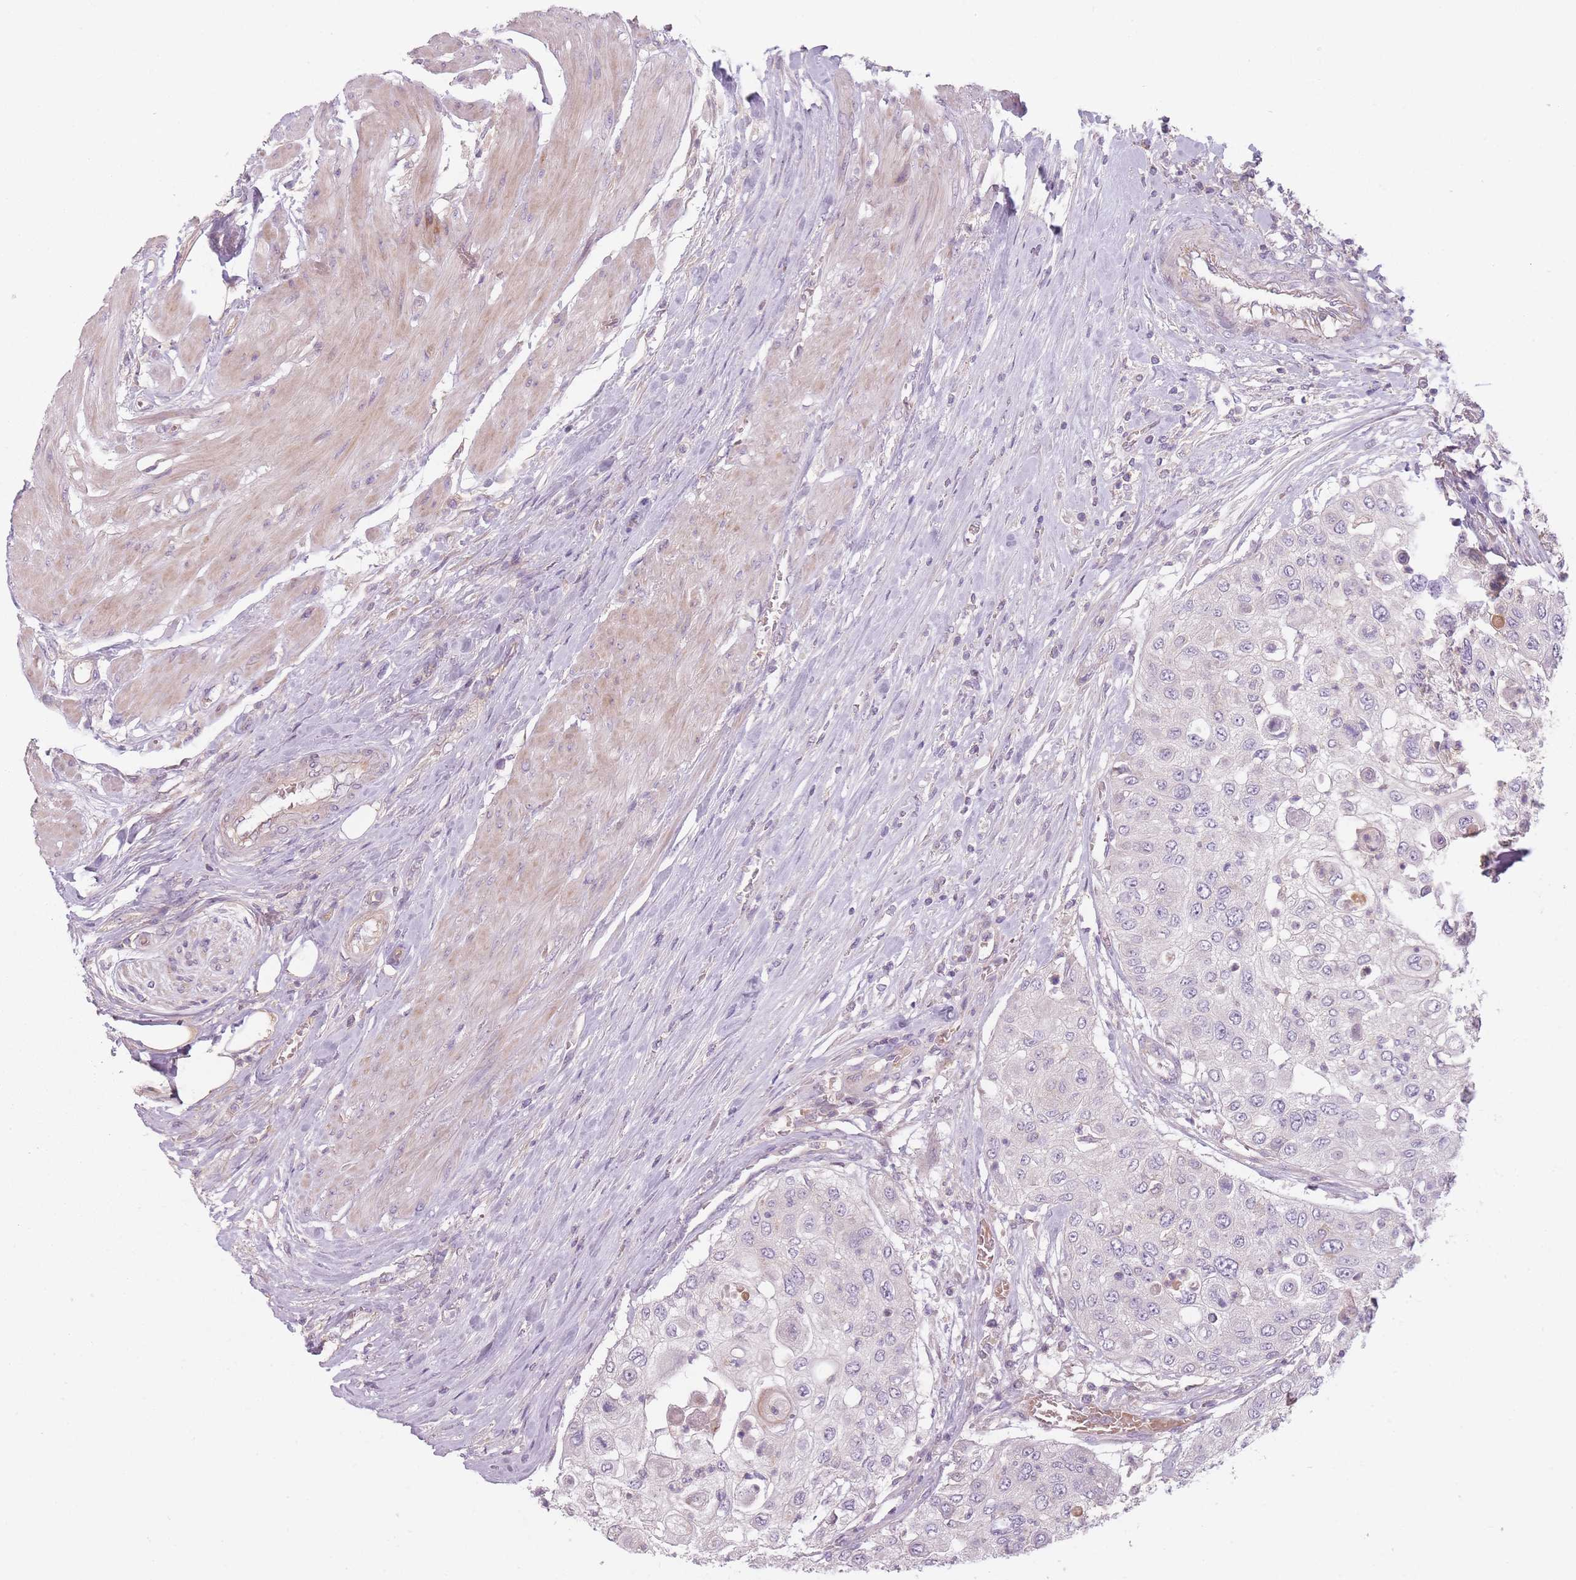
{"staining": {"intensity": "negative", "quantity": "none", "location": "none"}, "tissue": "urothelial cancer", "cell_type": "Tumor cells", "image_type": "cancer", "snomed": [{"axis": "morphology", "description": "Urothelial carcinoma, High grade"}, {"axis": "topography", "description": "Urinary bladder"}], "caption": "High power microscopy photomicrograph of an immunohistochemistry image of high-grade urothelial carcinoma, revealing no significant expression in tumor cells. Brightfield microscopy of immunohistochemistry stained with DAB (3,3'-diaminobenzidine) (brown) and hematoxylin (blue), captured at high magnification.", "gene": "NT5DC2", "patient": {"sex": "female", "age": 79}}